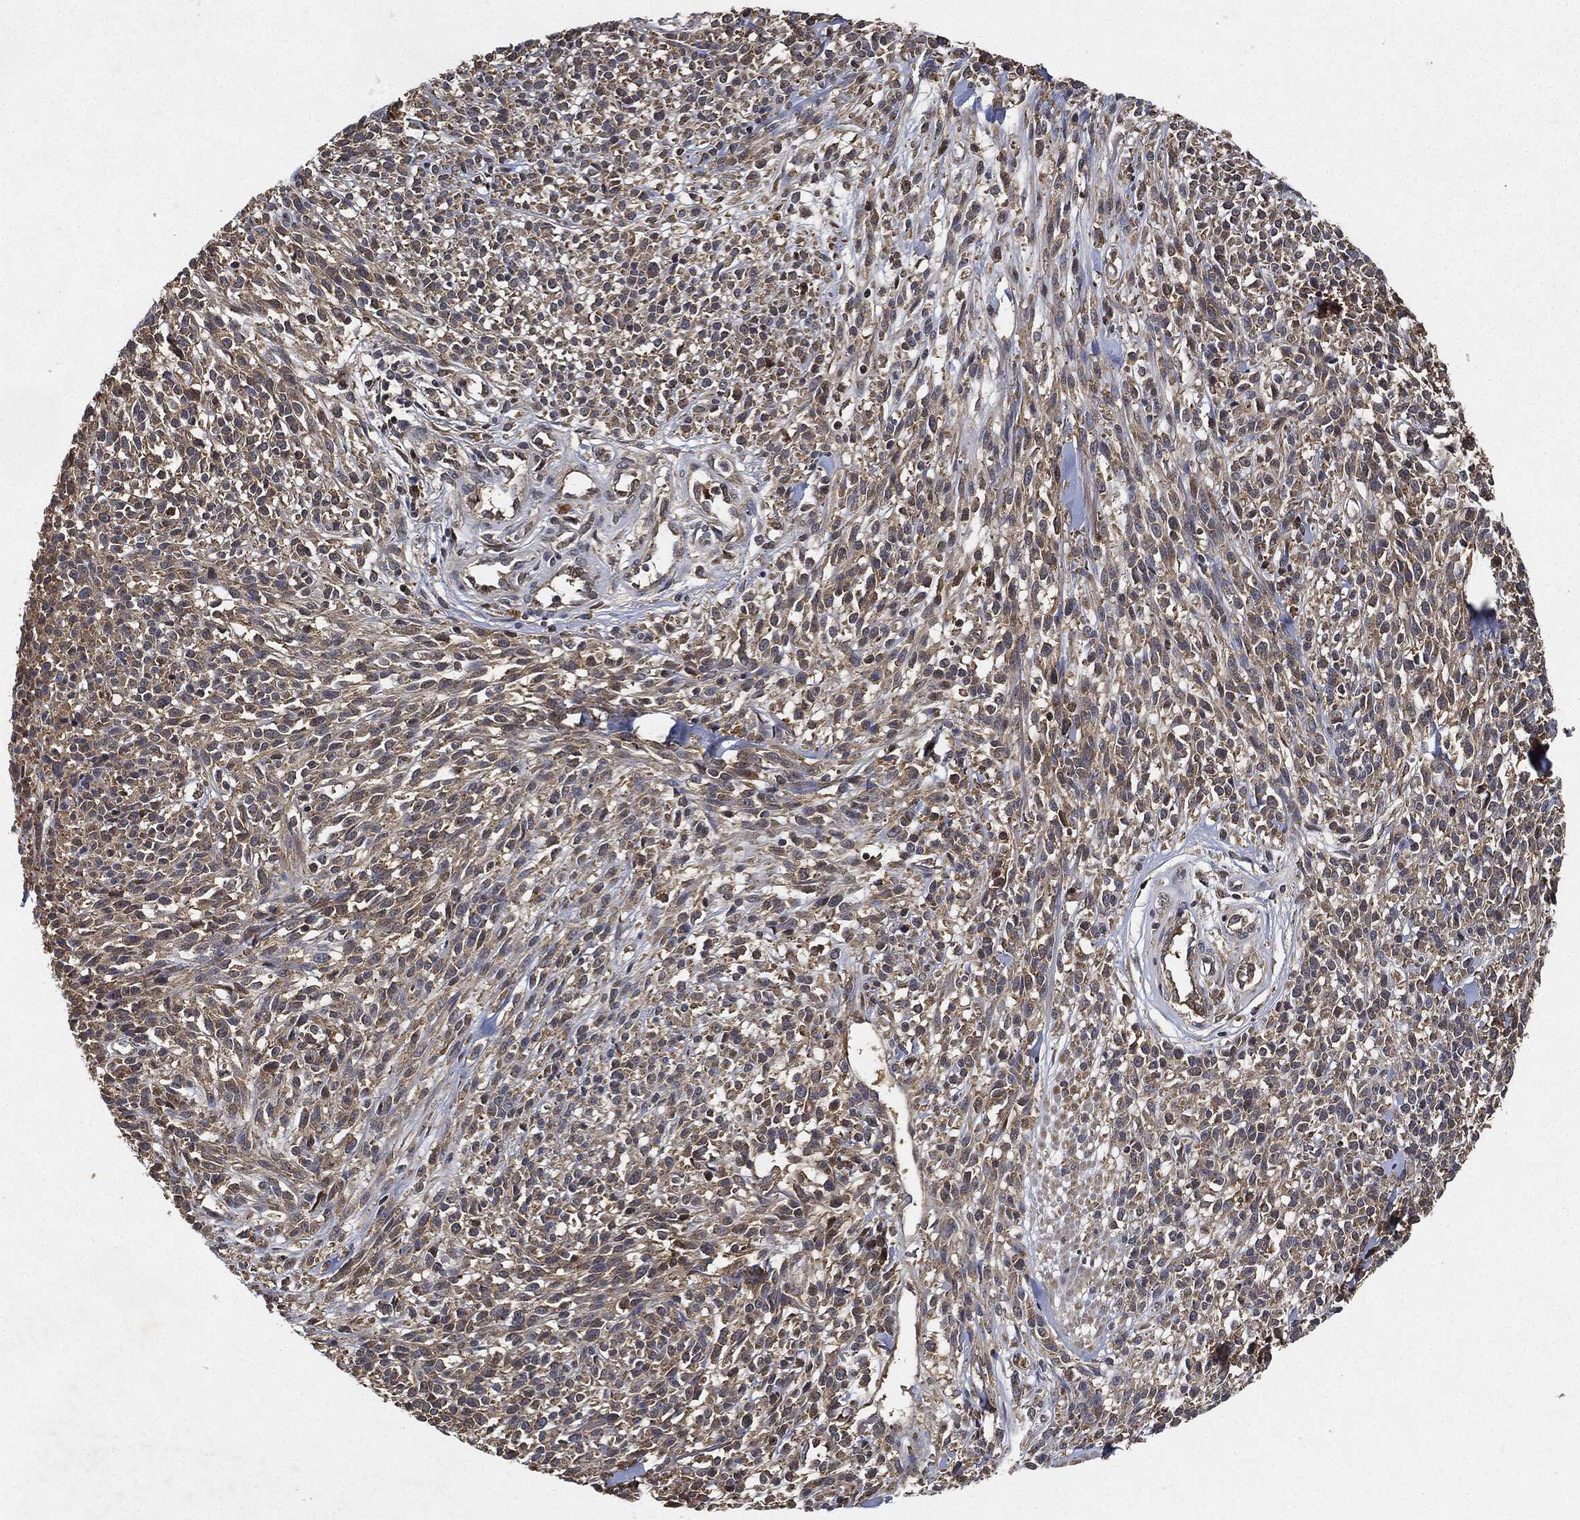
{"staining": {"intensity": "weak", "quantity": "25%-75%", "location": "cytoplasmic/membranous"}, "tissue": "melanoma", "cell_type": "Tumor cells", "image_type": "cancer", "snomed": [{"axis": "morphology", "description": "Malignant melanoma, NOS"}, {"axis": "topography", "description": "Skin"}, {"axis": "topography", "description": "Skin of trunk"}], "caption": "This is an image of immunohistochemistry (IHC) staining of malignant melanoma, which shows weak positivity in the cytoplasmic/membranous of tumor cells.", "gene": "MLST8", "patient": {"sex": "male", "age": 74}}